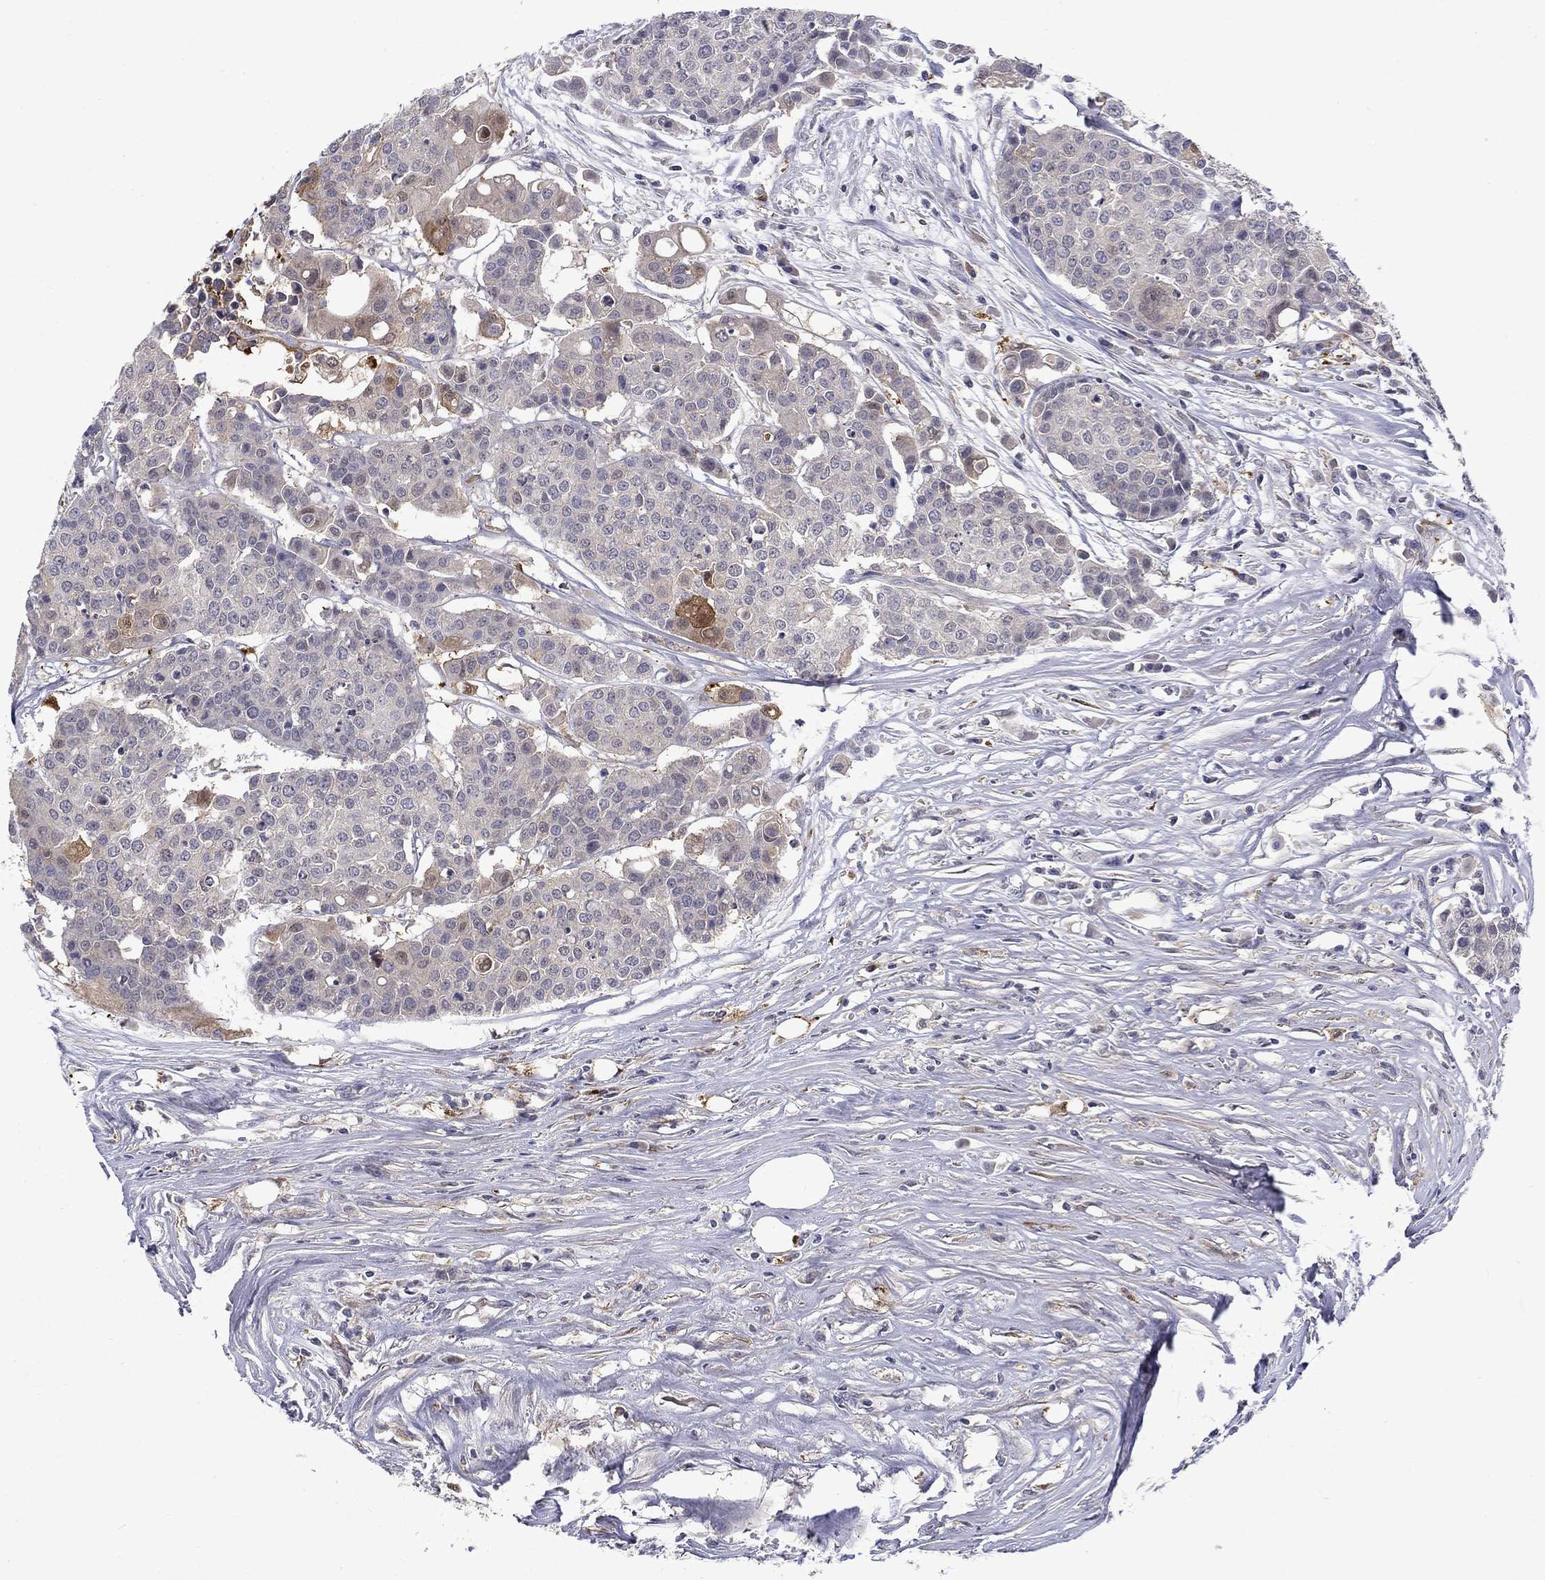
{"staining": {"intensity": "moderate", "quantity": "<25%", "location": "cytoplasmic/membranous"}, "tissue": "carcinoid", "cell_type": "Tumor cells", "image_type": "cancer", "snomed": [{"axis": "morphology", "description": "Carcinoid, malignant, NOS"}, {"axis": "topography", "description": "Colon"}], "caption": "Protein analysis of carcinoid (malignant) tissue shows moderate cytoplasmic/membranous expression in about <25% of tumor cells.", "gene": "PCBP3", "patient": {"sex": "male", "age": 81}}